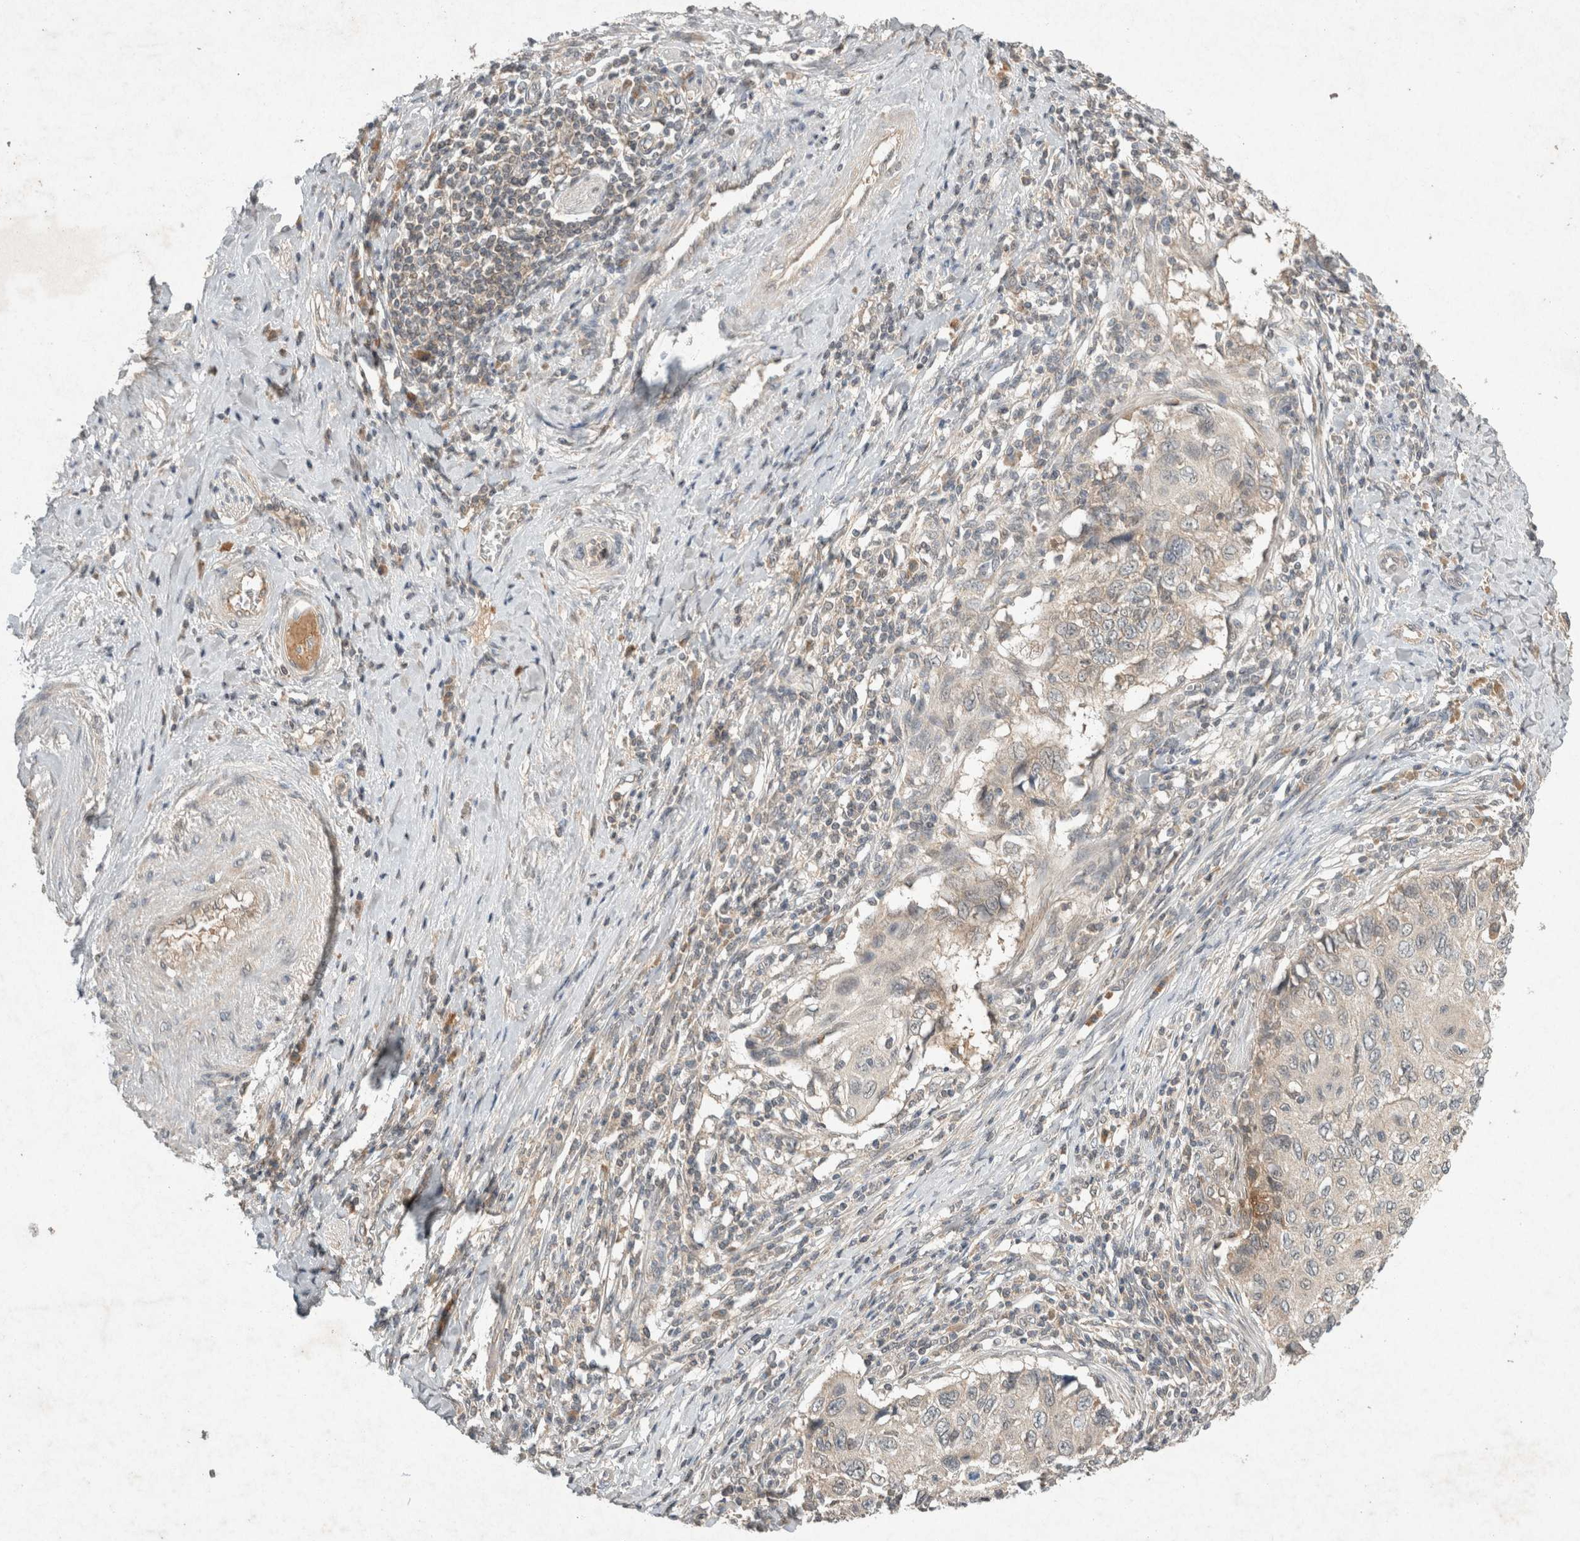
{"staining": {"intensity": "negative", "quantity": "none", "location": "none"}, "tissue": "cervical cancer", "cell_type": "Tumor cells", "image_type": "cancer", "snomed": [{"axis": "morphology", "description": "Squamous cell carcinoma, NOS"}, {"axis": "topography", "description": "Cervix"}], "caption": "Squamous cell carcinoma (cervical) stained for a protein using immunohistochemistry (IHC) shows no expression tumor cells.", "gene": "LOXL2", "patient": {"sex": "female", "age": 70}}